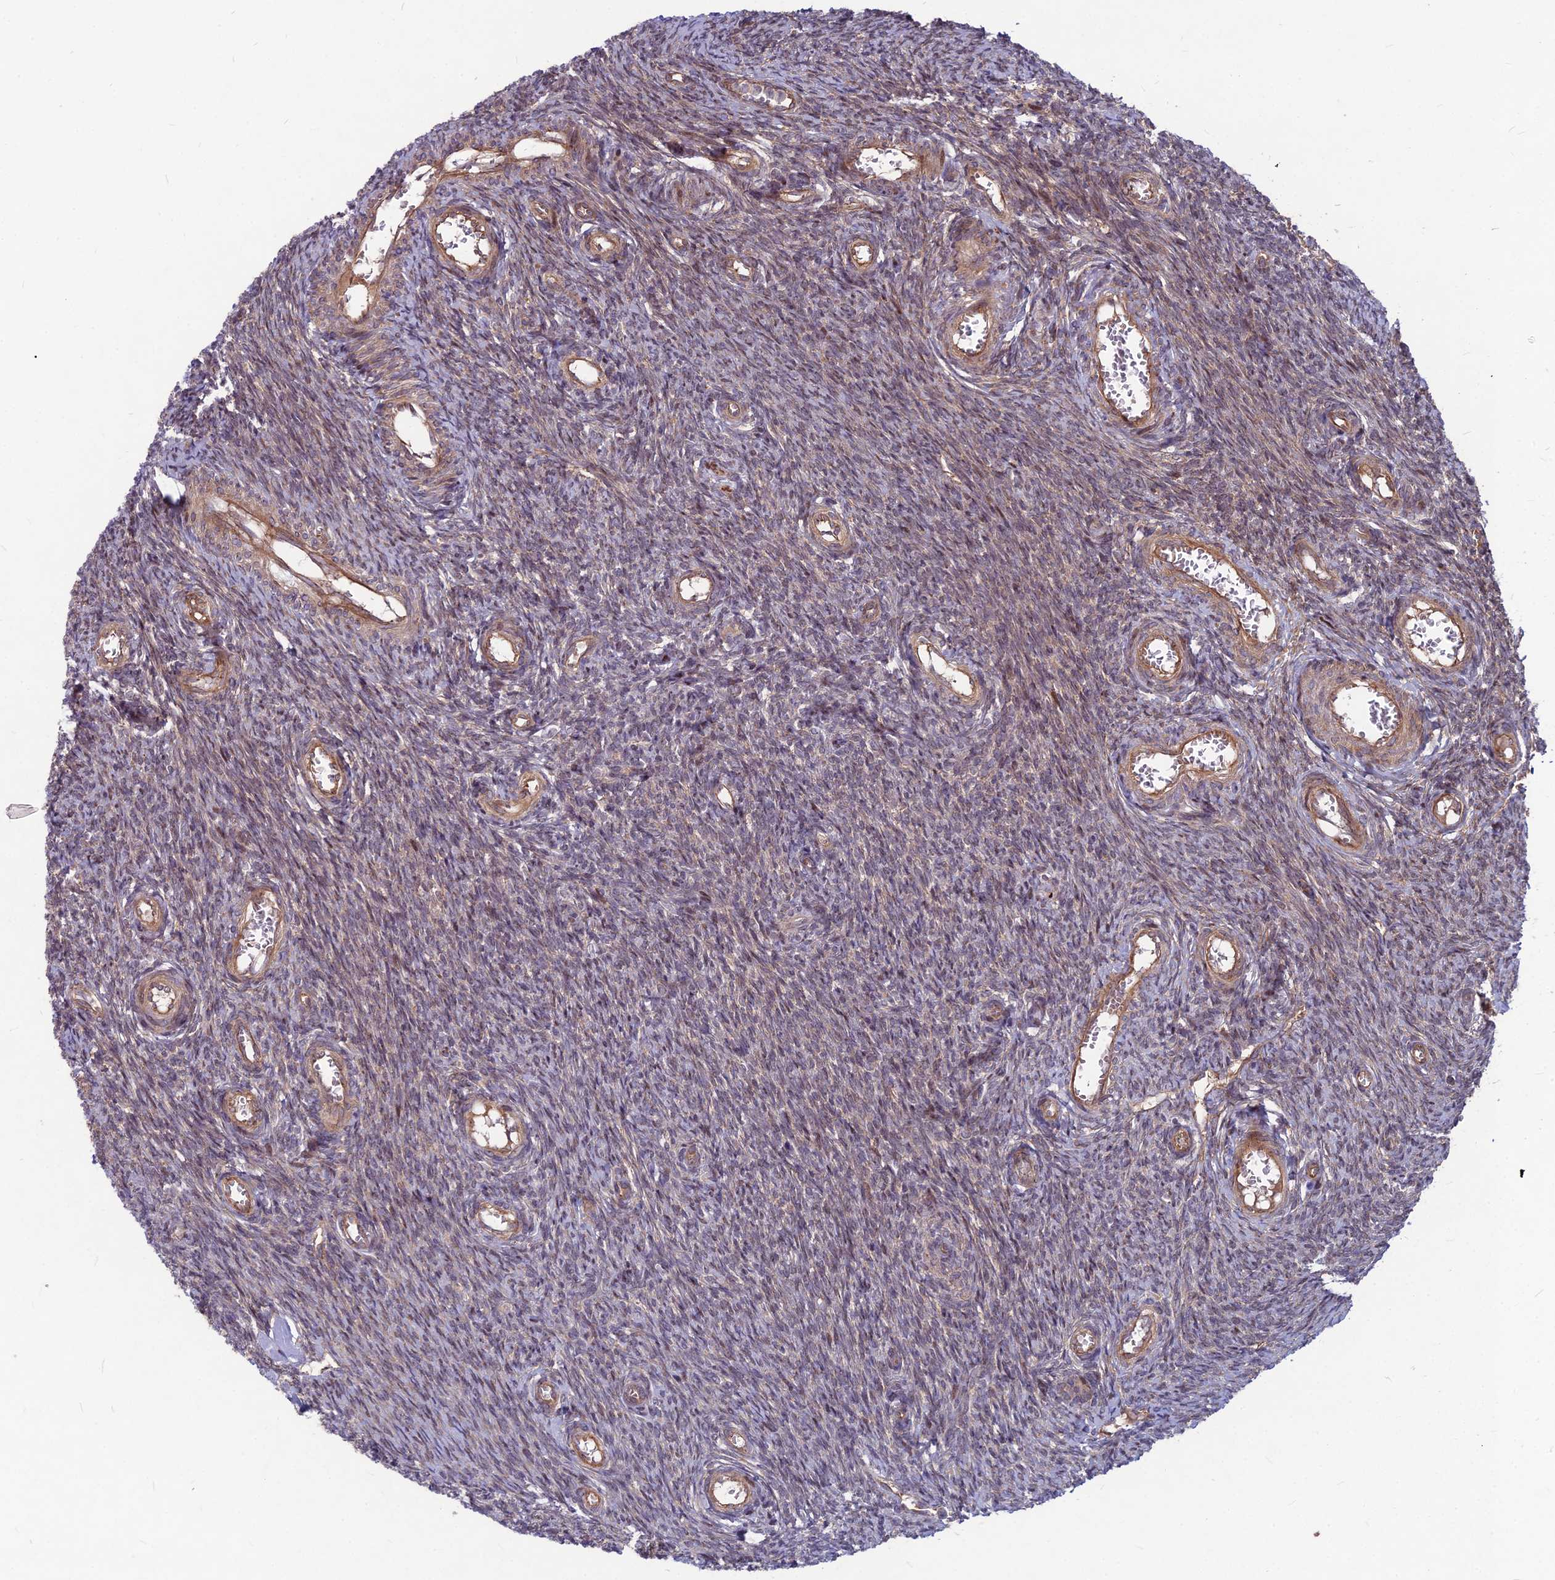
{"staining": {"intensity": "moderate", "quantity": ">75%", "location": "cytoplasmic/membranous"}, "tissue": "ovary", "cell_type": "Follicle cells", "image_type": "normal", "snomed": [{"axis": "morphology", "description": "Normal tissue, NOS"}, {"axis": "topography", "description": "Ovary"}], "caption": "High-power microscopy captured an immunohistochemistry (IHC) micrograph of normal ovary, revealing moderate cytoplasmic/membranous staining in about >75% of follicle cells.", "gene": "MFSD8", "patient": {"sex": "female", "age": 44}}